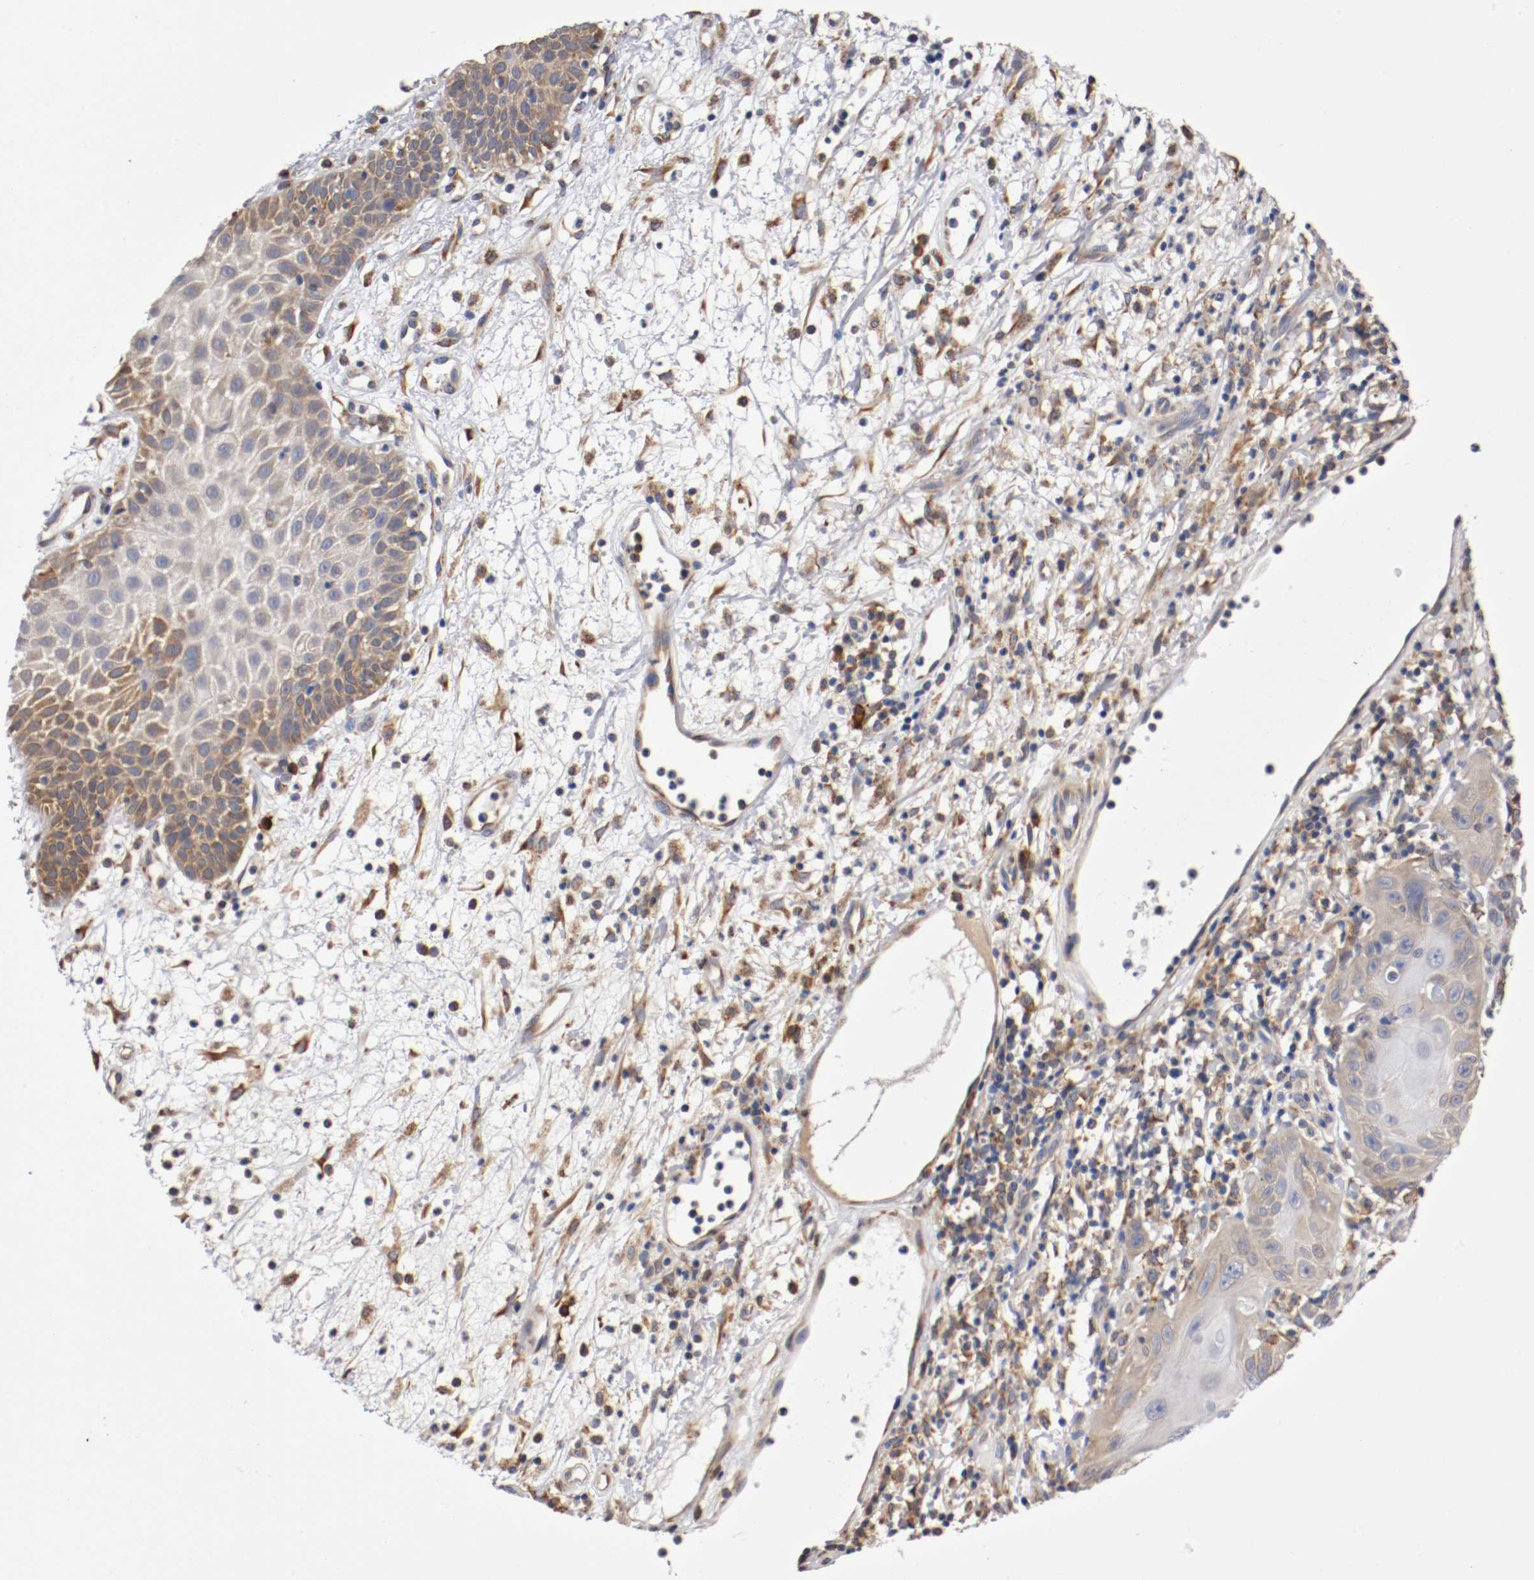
{"staining": {"intensity": "weak", "quantity": "25%-75%", "location": "cytoplasmic/membranous"}, "tissue": "skin cancer", "cell_type": "Tumor cells", "image_type": "cancer", "snomed": [{"axis": "morphology", "description": "Squamous cell carcinoma, NOS"}, {"axis": "topography", "description": "Skin"}], "caption": "High-magnification brightfield microscopy of skin cancer stained with DAB (3,3'-diaminobenzidine) (brown) and counterstained with hematoxylin (blue). tumor cells exhibit weak cytoplasmic/membranous expression is seen in approximately25%-75% of cells.", "gene": "TNFSF13", "patient": {"sex": "female", "age": 78}}